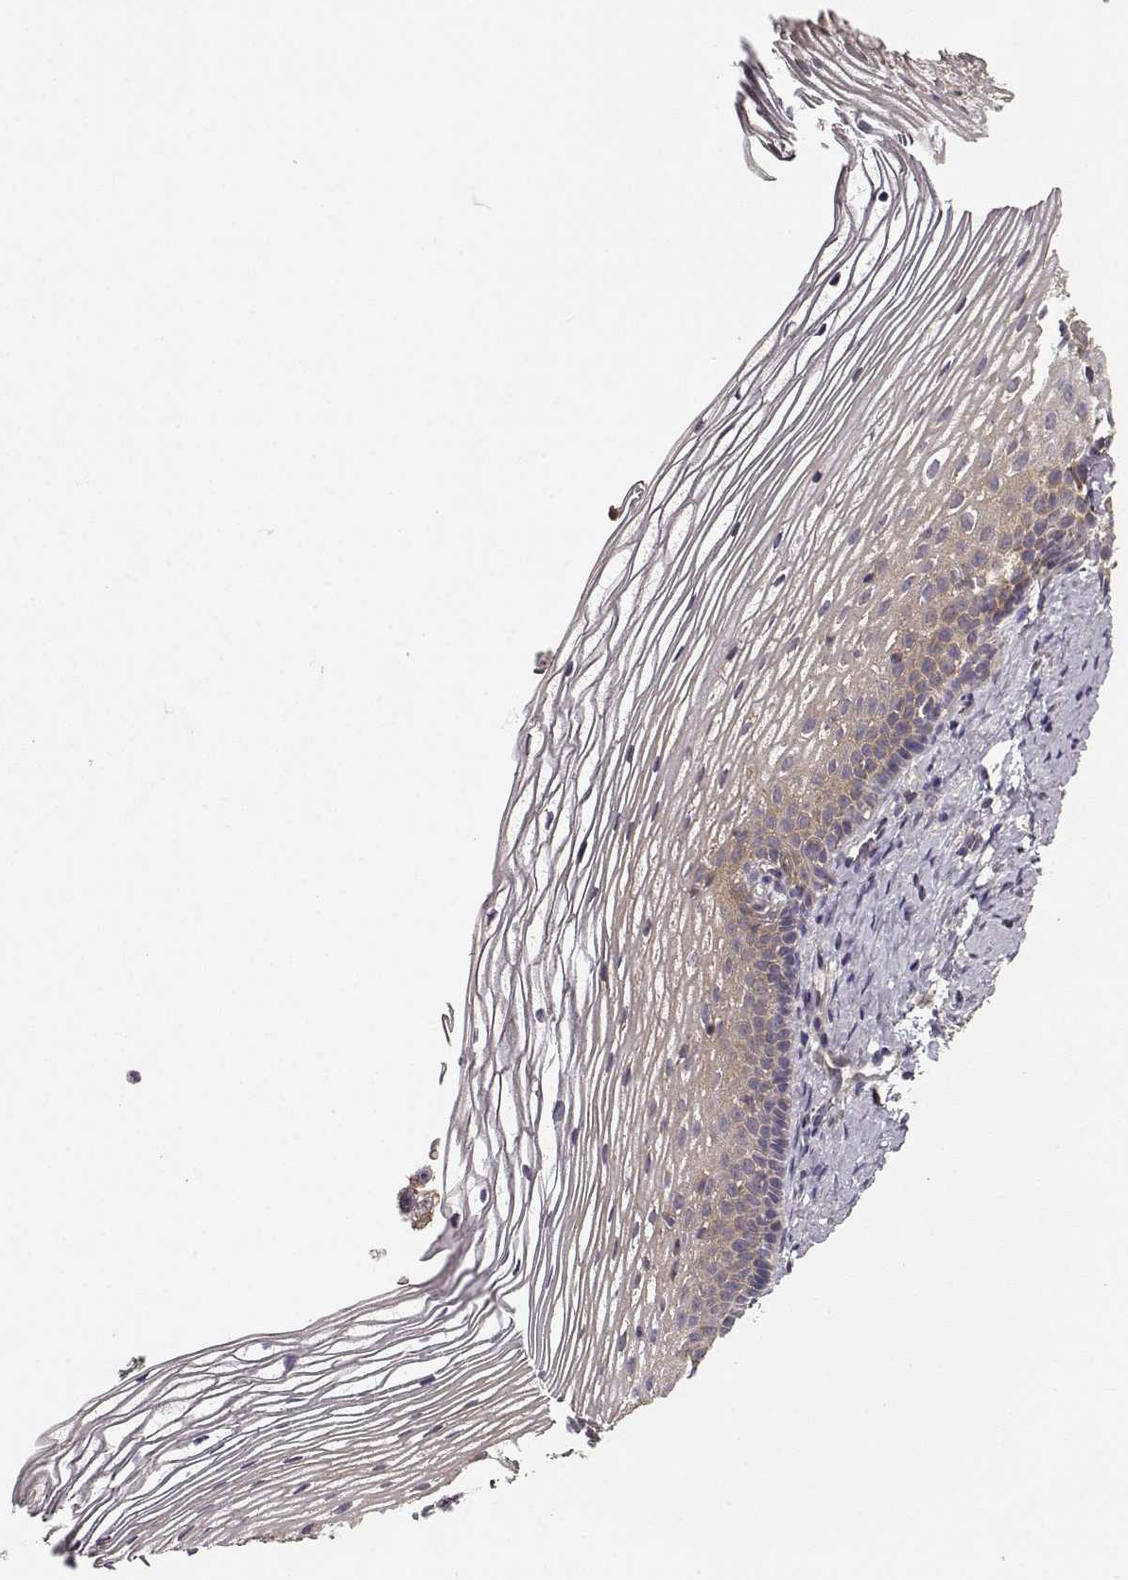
{"staining": {"intensity": "weak", "quantity": ">75%", "location": "cytoplasmic/membranous"}, "tissue": "cervix", "cell_type": "Glandular cells", "image_type": "normal", "snomed": [{"axis": "morphology", "description": "Normal tissue, NOS"}, {"axis": "topography", "description": "Cervix"}], "caption": "Weak cytoplasmic/membranous protein positivity is appreciated in approximately >75% of glandular cells in cervix. (DAB (3,3'-diaminobenzidine) = brown stain, brightfield microscopy at high magnification).", "gene": "ERBB3", "patient": {"sex": "female", "age": 39}}